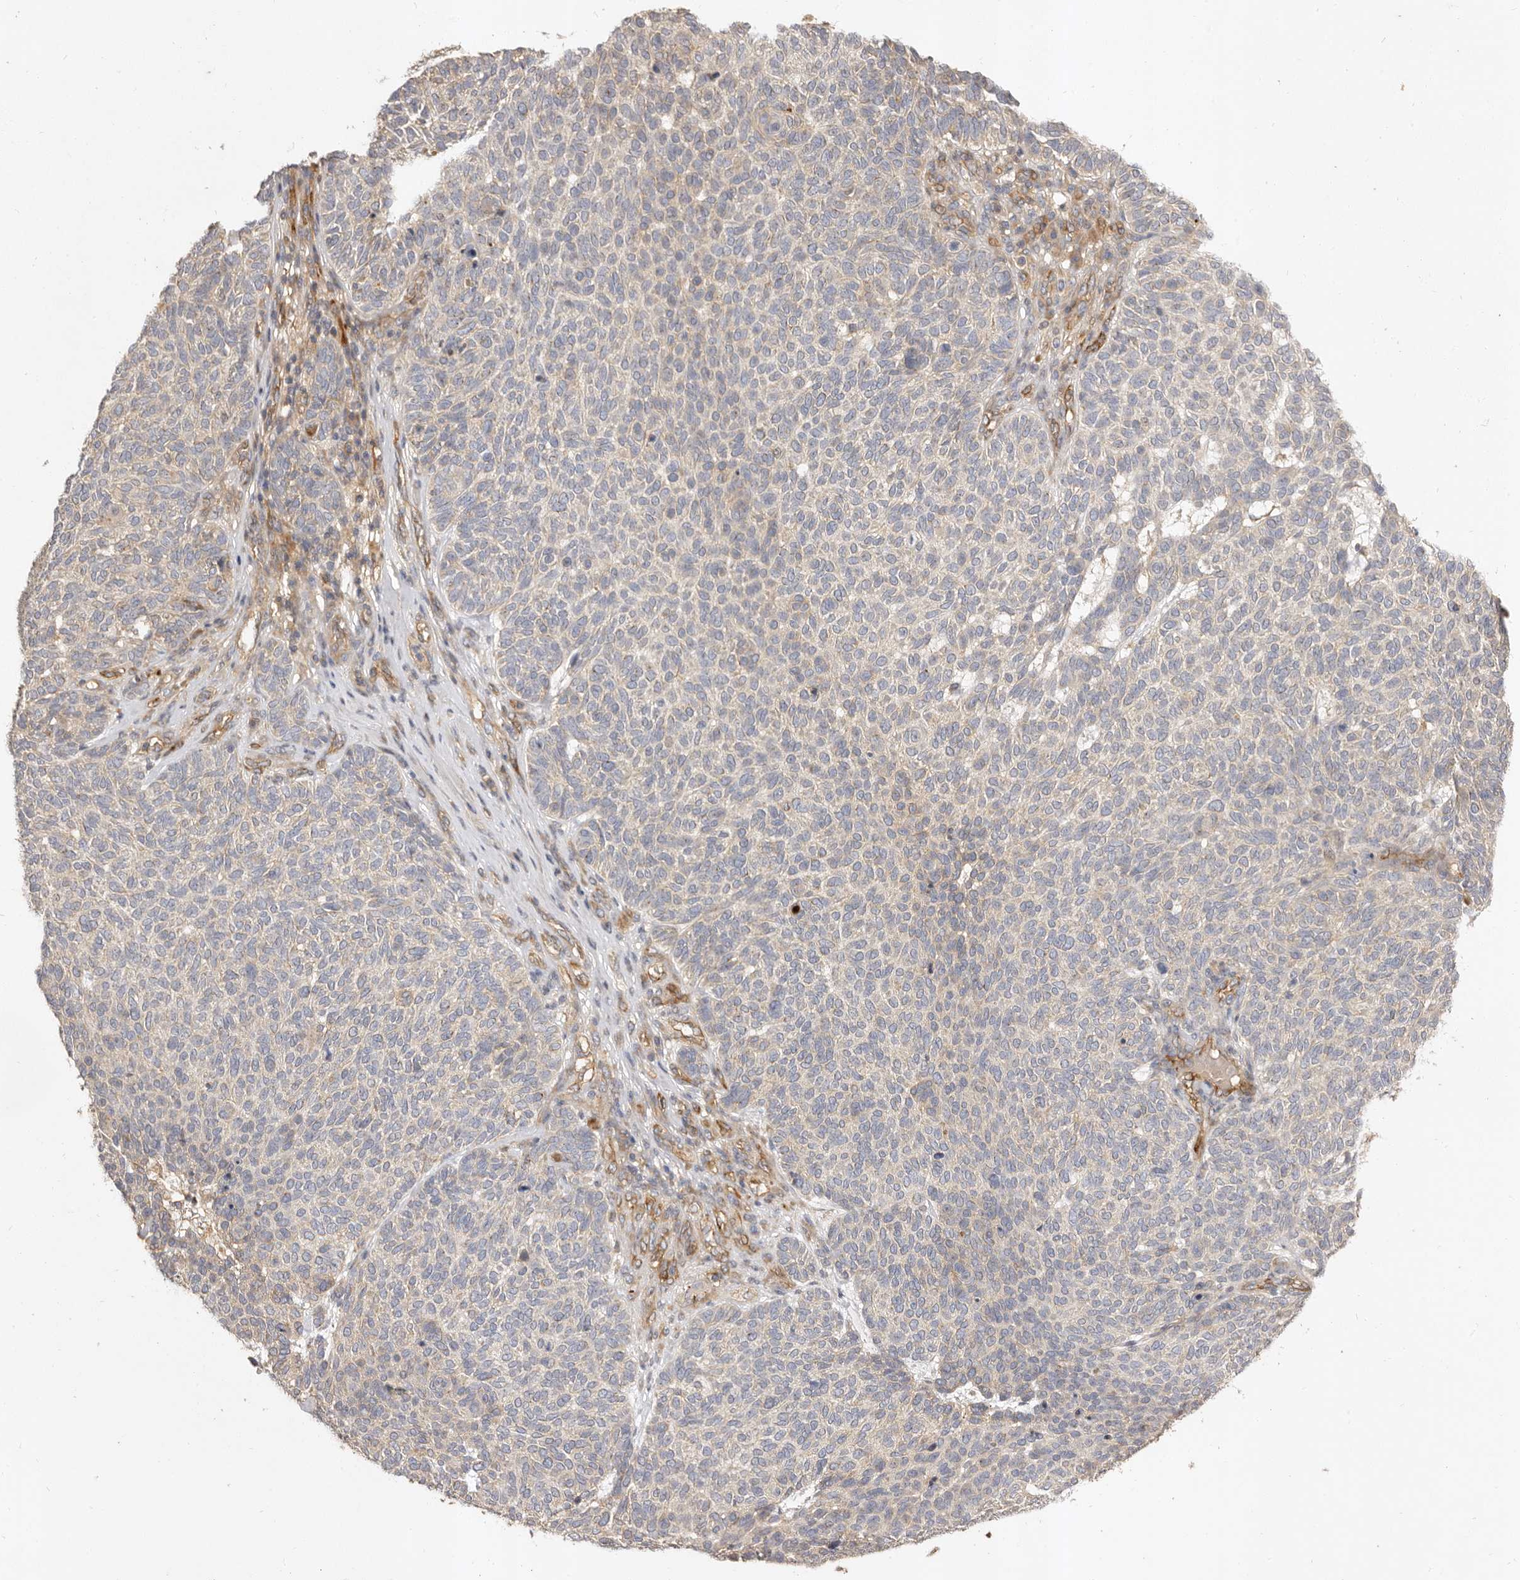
{"staining": {"intensity": "negative", "quantity": "none", "location": "none"}, "tissue": "skin cancer", "cell_type": "Tumor cells", "image_type": "cancer", "snomed": [{"axis": "morphology", "description": "Squamous cell carcinoma, NOS"}, {"axis": "topography", "description": "Skin"}], "caption": "This is an immunohistochemistry (IHC) micrograph of skin cancer (squamous cell carcinoma). There is no expression in tumor cells.", "gene": "ADAMTS9", "patient": {"sex": "female", "age": 90}}